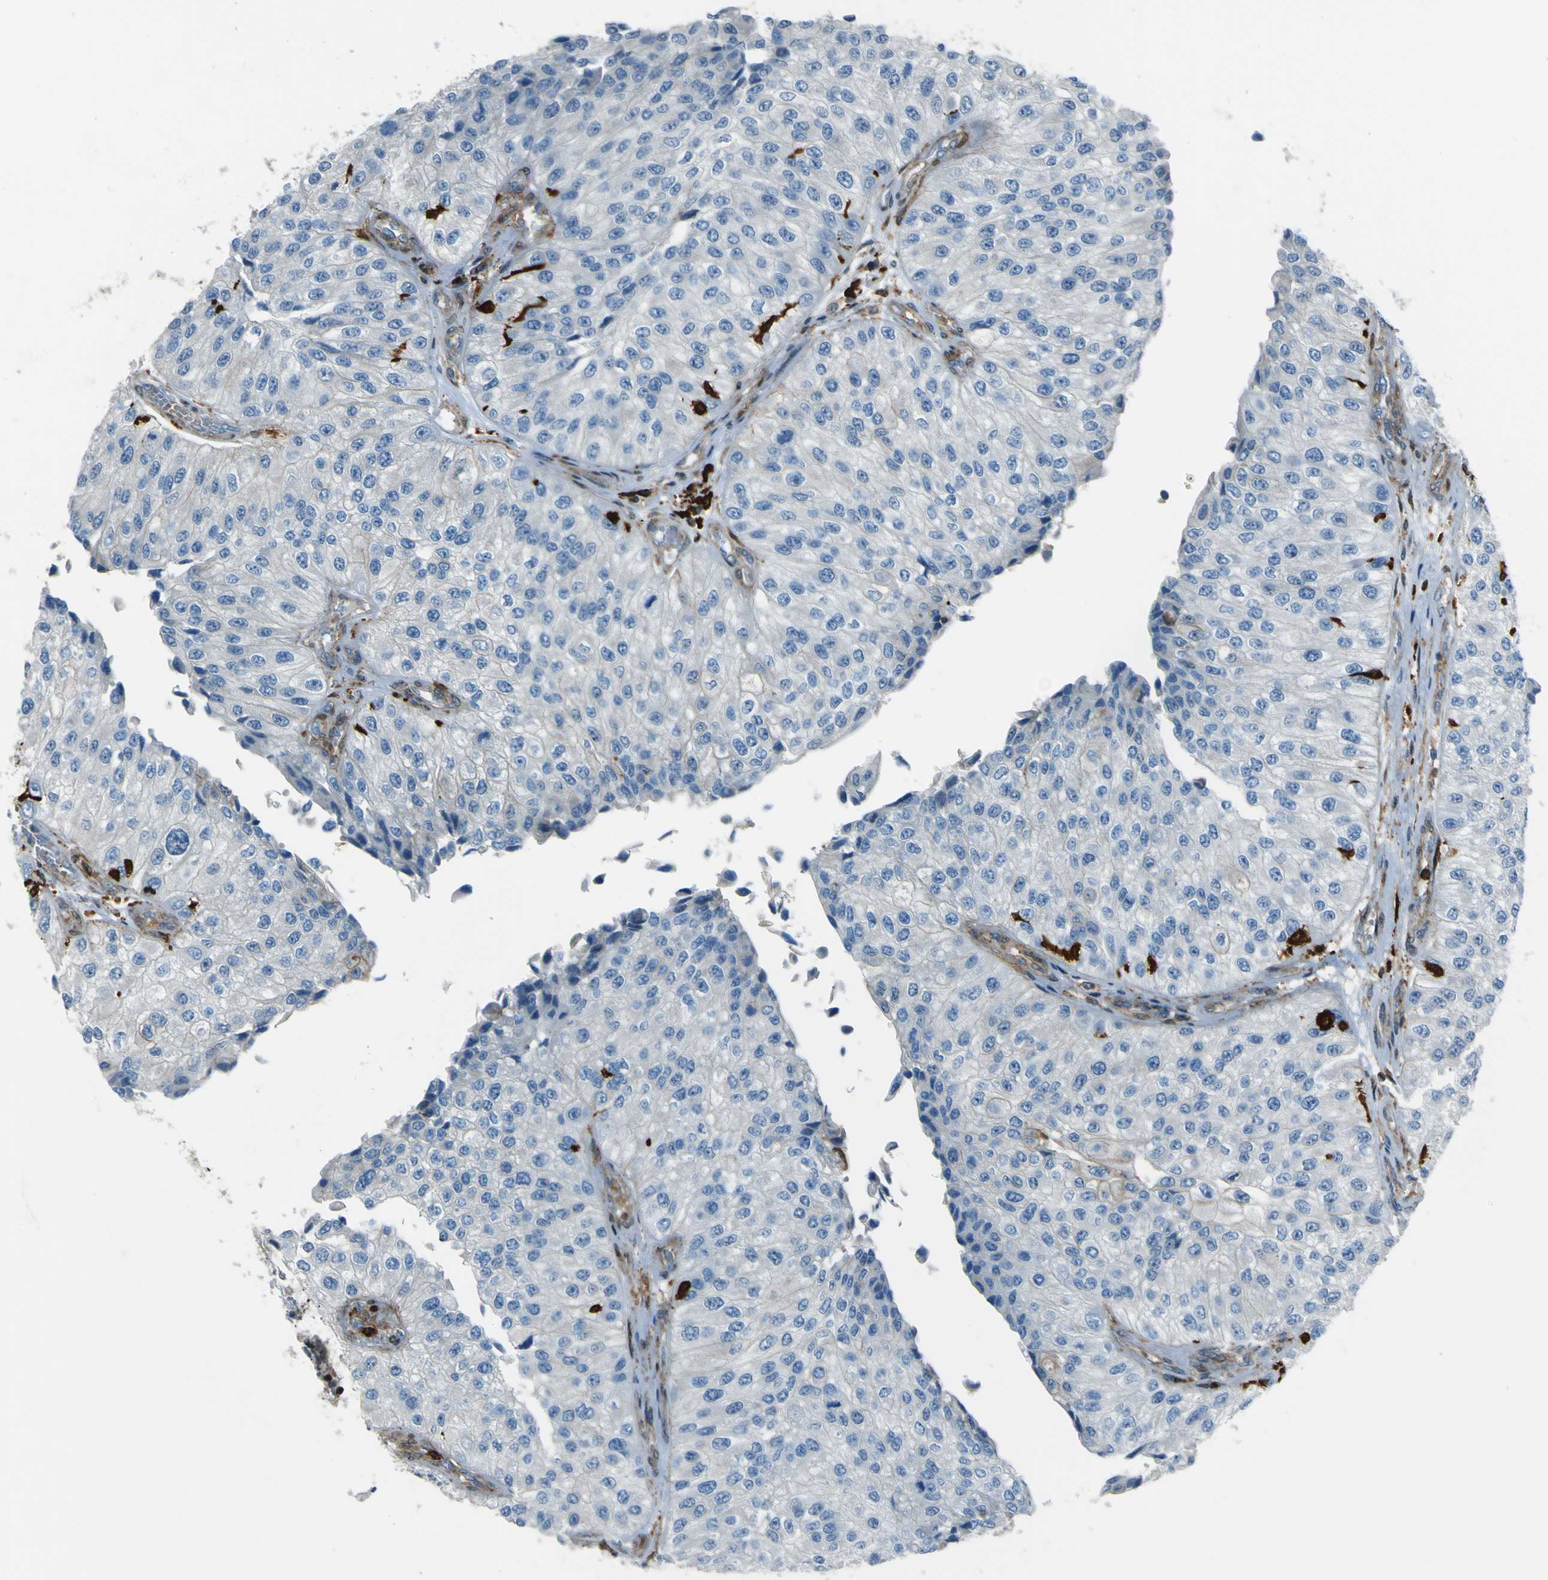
{"staining": {"intensity": "negative", "quantity": "none", "location": "none"}, "tissue": "urothelial cancer", "cell_type": "Tumor cells", "image_type": "cancer", "snomed": [{"axis": "morphology", "description": "Urothelial carcinoma, High grade"}, {"axis": "topography", "description": "Kidney"}, {"axis": "topography", "description": "Urinary bladder"}], "caption": "Immunohistochemical staining of urothelial cancer displays no significant expression in tumor cells. The staining was performed using DAB (3,3'-diaminobenzidine) to visualize the protein expression in brown, while the nuclei were stained in blue with hematoxylin (Magnification: 20x).", "gene": "PCDHB5", "patient": {"sex": "male", "age": 77}}